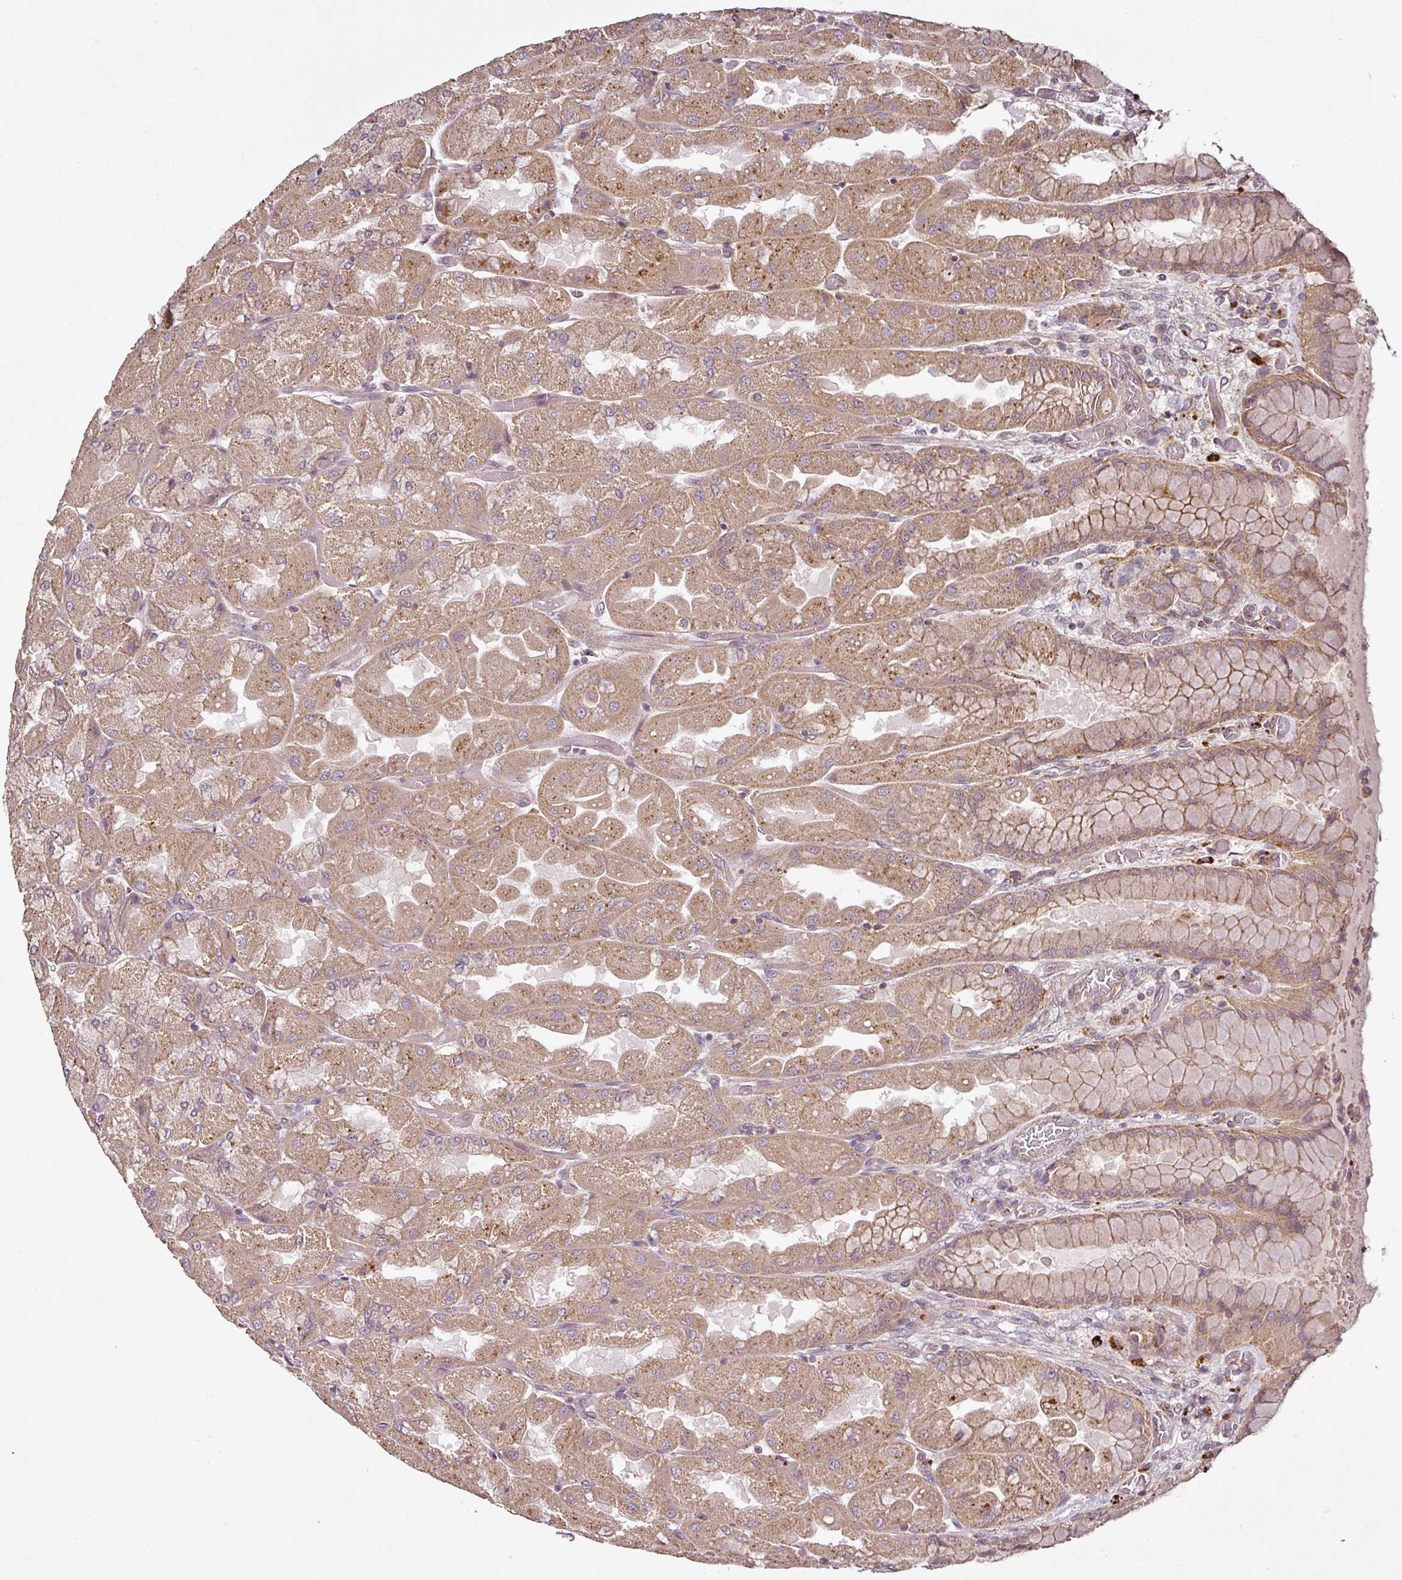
{"staining": {"intensity": "moderate", "quantity": ">75%", "location": "cytoplasmic/membranous"}, "tissue": "stomach", "cell_type": "Glandular cells", "image_type": "normal", "snomed": [{"axis": "morphology", "description": "Normal tissue, NOS"}, {"axis": "topography", "description": "Stomach"}], "caption": "This photomicrograph shows immunohistochemistry (IHC) staining of unremarkable stomach, with medium moderate cytoplasmic/membranous positivity in approximately >75% of glandular cells.", "gene": "DIMT1", "patient": {"sex": "female", "age": 61}}